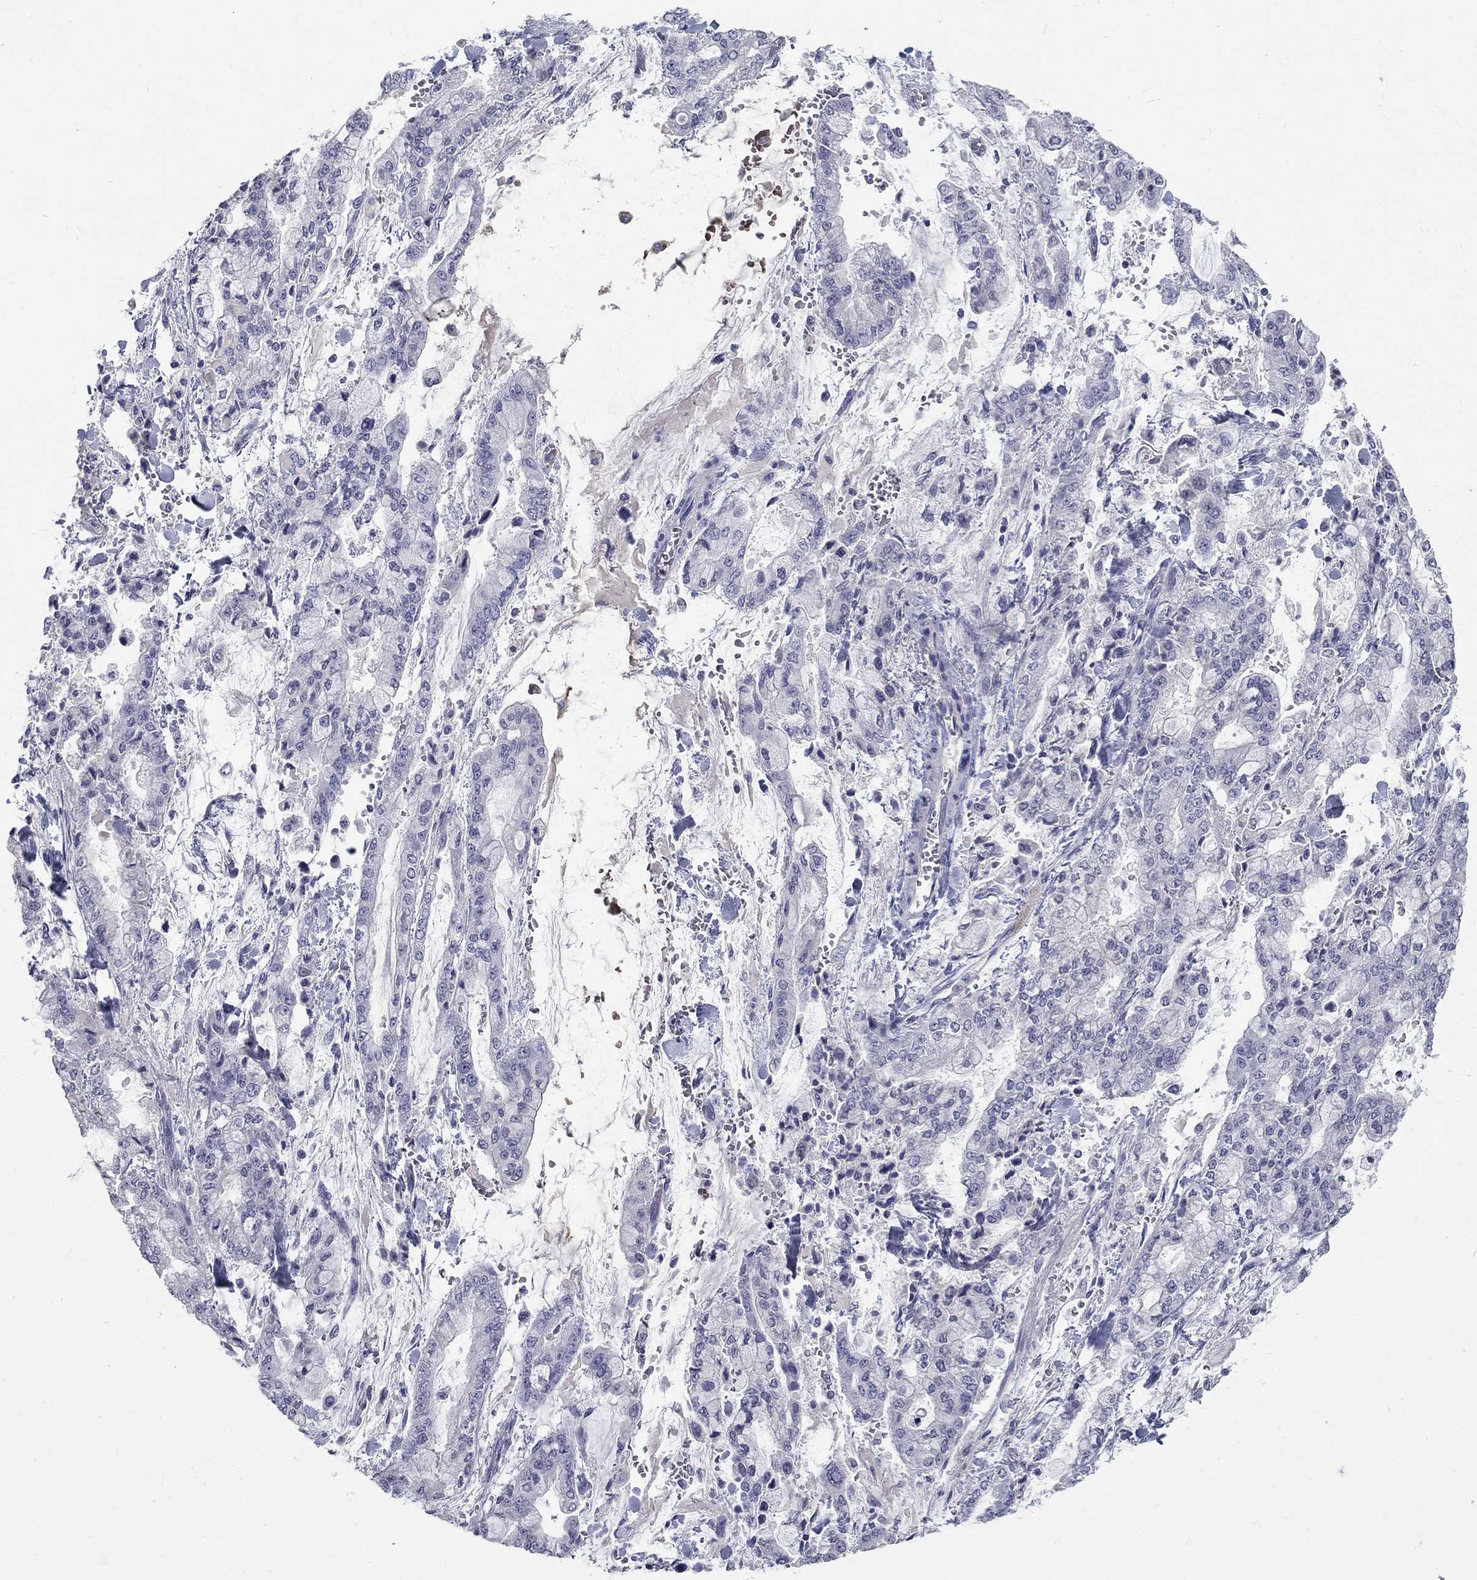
{"staining": {"intensity": "negative", "quantity": "none", "location": "none"}, "tissue": "stomach cancer", "cell_type": "Tumor cells", "image_type": "cancer", "snomed": [{"axis": "morphology", "description": "Normal tissue, NOS"}, {"axis": "morphology", "description": "Adenocarcinoma, NOS"}, {"axis": "topography", "description": "Stomach, upper"}, {"axis": "topography", "description": "Stomach"}], "caption": "Photomicrograph shows no significant protein expression in tumor cells of stomach adenocarcinoma.", "gene": "PTH1R", "patient": {"sex": "male", "age": 76}}